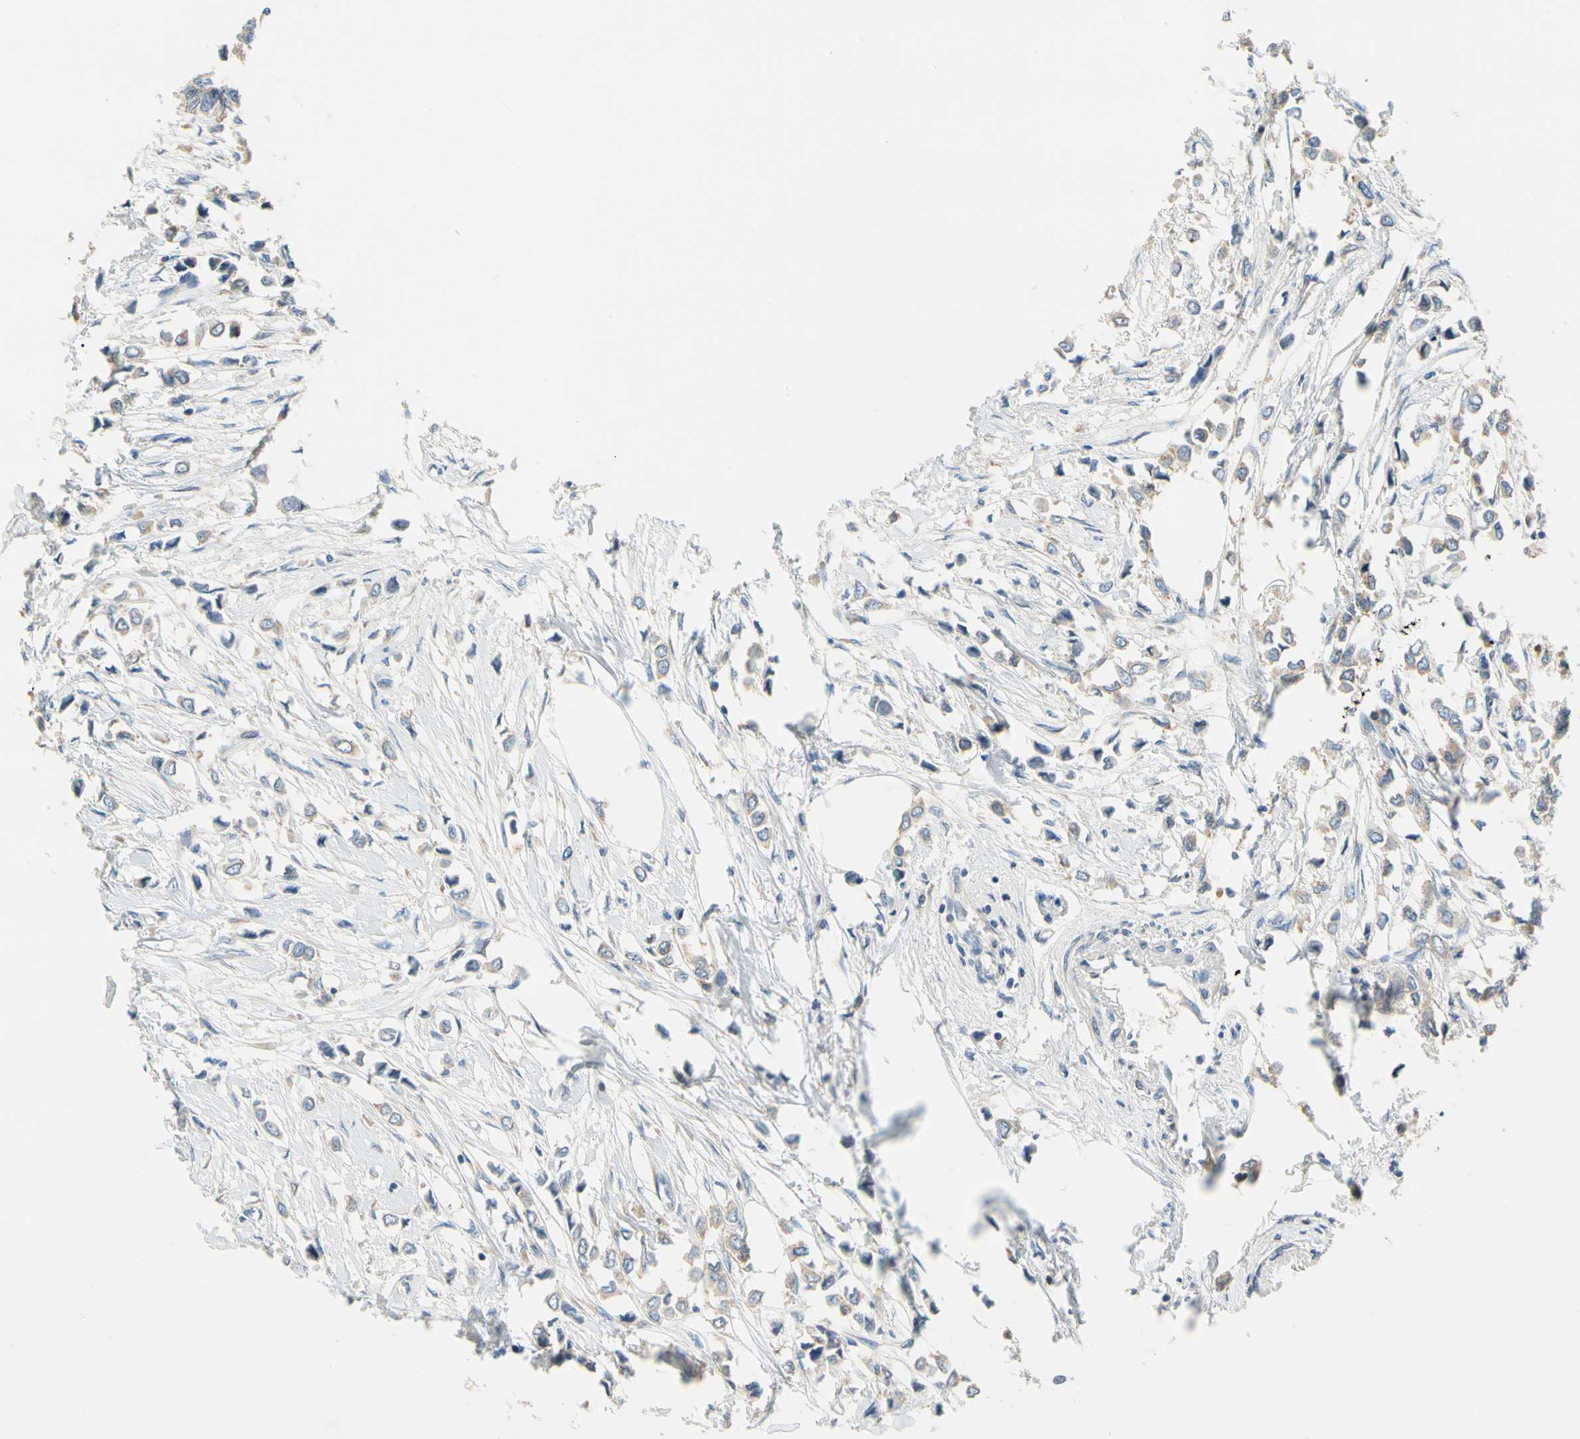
{"staining": {"intensity": "weak", "quantity": ">75%", "location": "cytoplasmic/membranous"}, "tissue": "breast cancer", "cell_type": "Tumor cells", "image_type": "cancer", "snomed": [{"axis": "morphology", "description": "Lobular carcinoma"}, {"axis": "topography", "description": "Breast"}], "caption": "Tumor cells reveal low levels of weak cytoplasmic/membranous expression in approximately >75% of cells in human breast lobular carcinoma.", "gene": "LRRC47", "patient": {"sex": "female", "age": 51}}